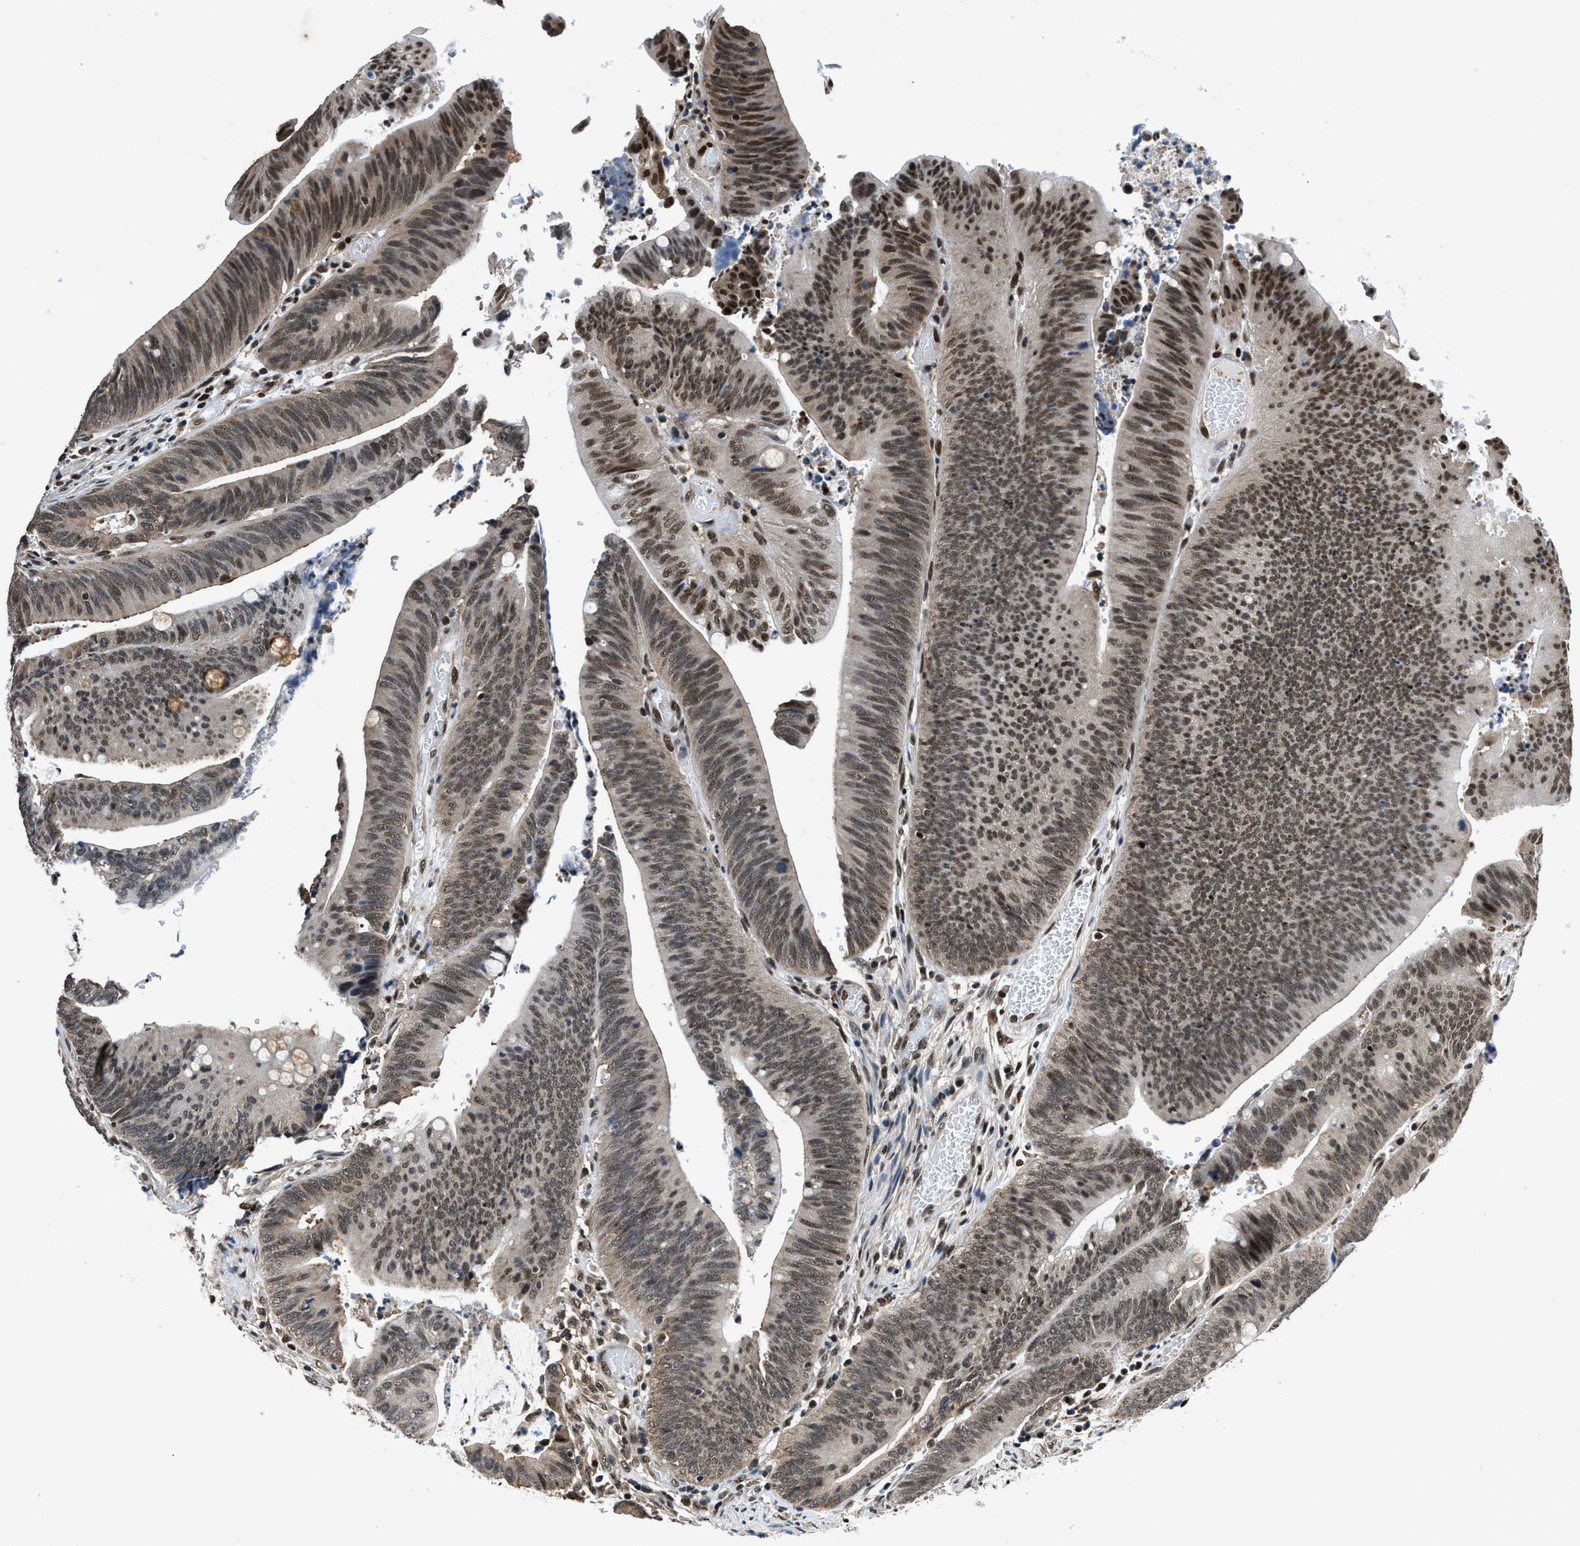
{"staining": {"intensity": "moderate", "quantity": "25%-75%", "location": "nuclear"}, "tissue": "colorectal cancer", "cell_type": "Tumor cells", "image_type": "cancer", "snomed": [{"axis": "morphology", "description": "Normal tissue, NOS"}, {"axis": "morphology", "description": "Adenocarcinoma, NOS"}, {"axis": "topography", "description": "Rectum"}], "caption": "Adenocarcinoma (colorectal) tissue displays moderate nuclear staining in approximately 25%-75% of tumor cells, visualized by immunohistochemistry.", "gene": "HNRNPH2", "patient": {"sex": "female", "age": 66}}